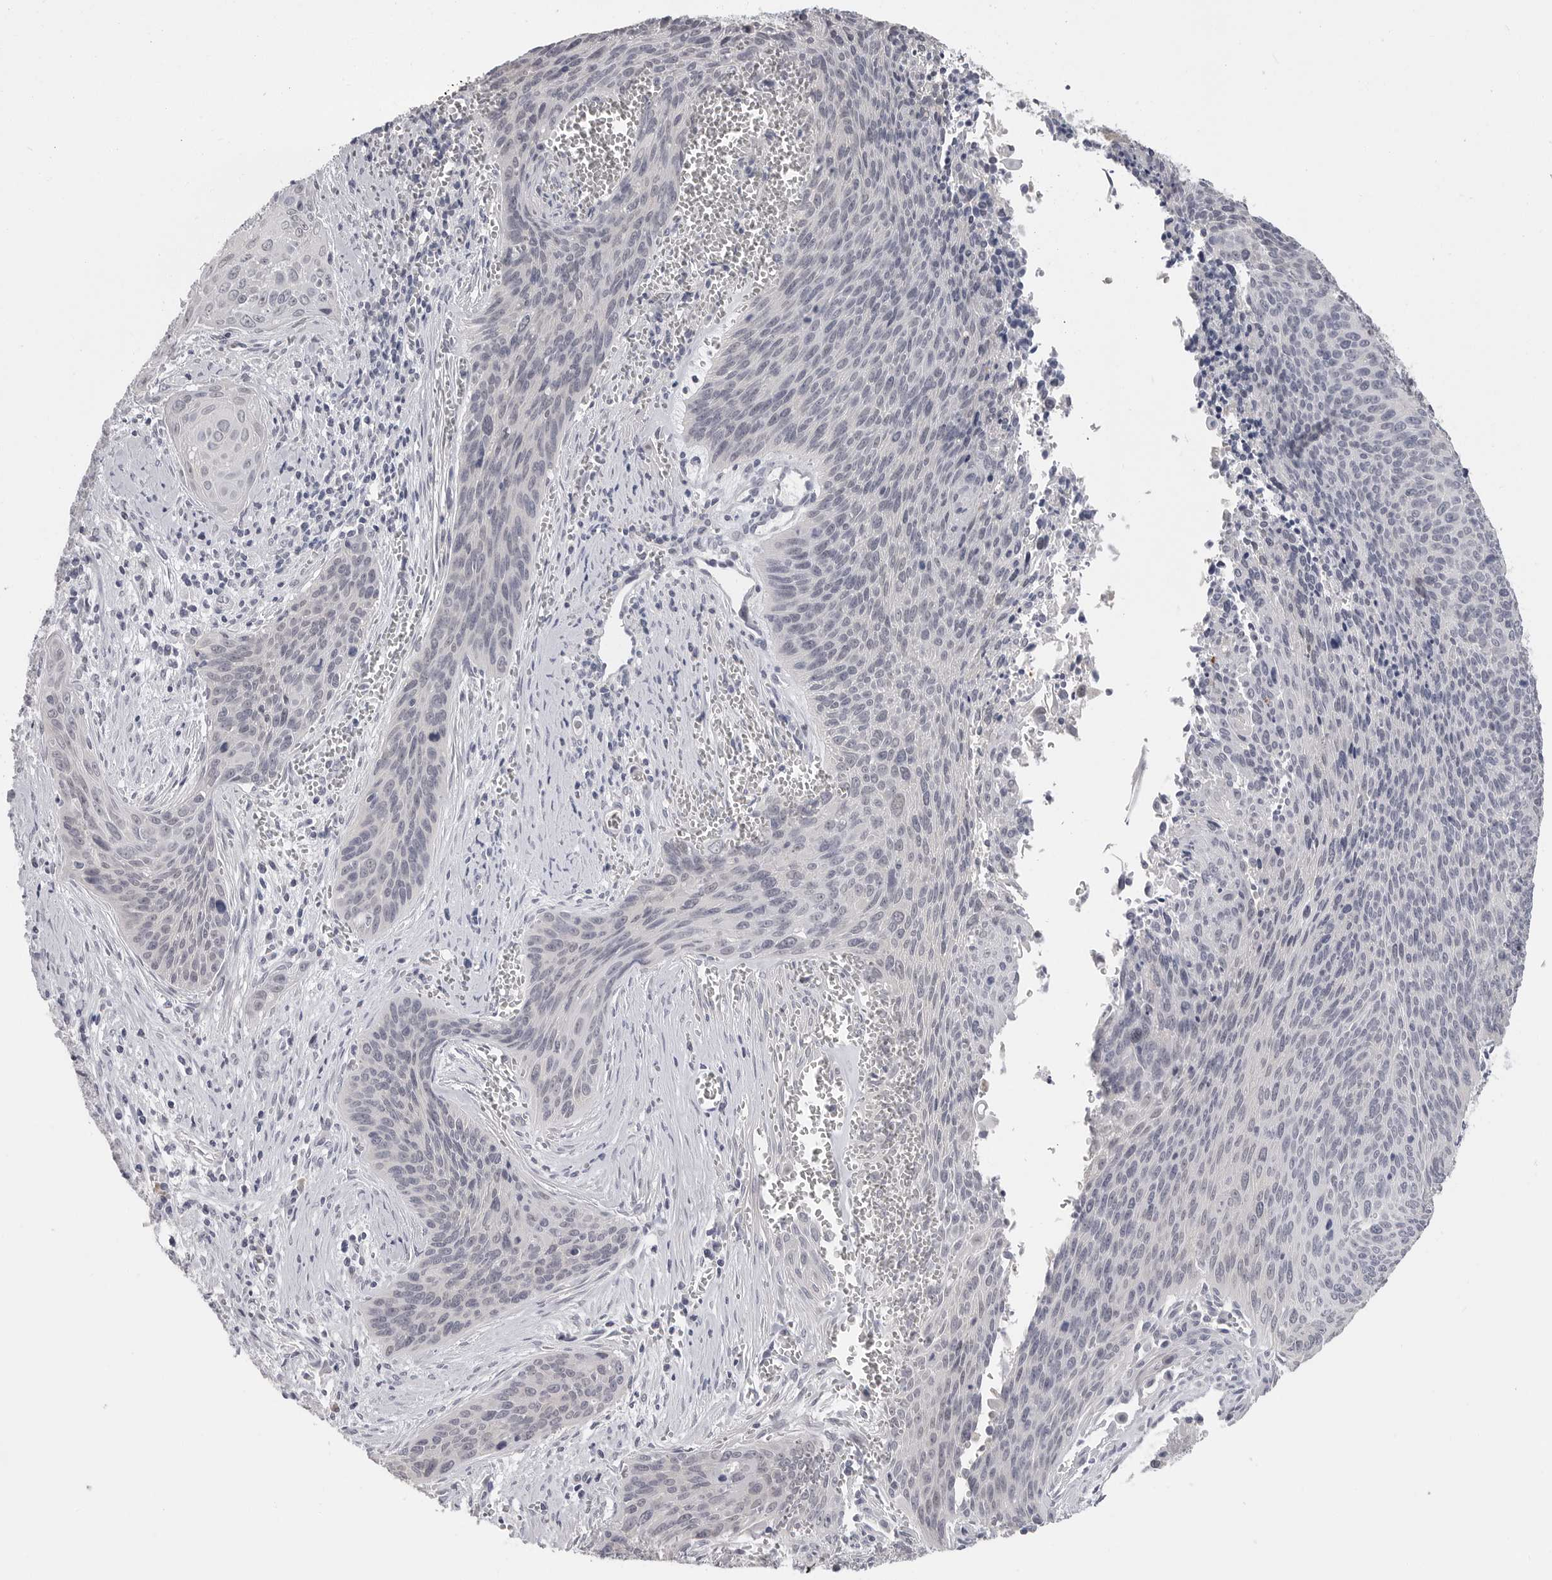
{"staining": {"intensity": "negative", "quantity": "none", "location": "none"}, "tissue": "cervical cancer", "cell_type": "Tumor cells", "image_type": "cancer", "snomed": [{"axis": "morphology", "description": "Squamous cell carcinoma, NOS"}, {"axis": "topography", "description": "Cervix"}], "caption": "DAB immunohistochemical staining of human cervical squamous cell carcinoma exhibits no significant staining in tumor cells.", "gene": "PLEKHF1", "patient": {"sex": "female", "age": 55}}